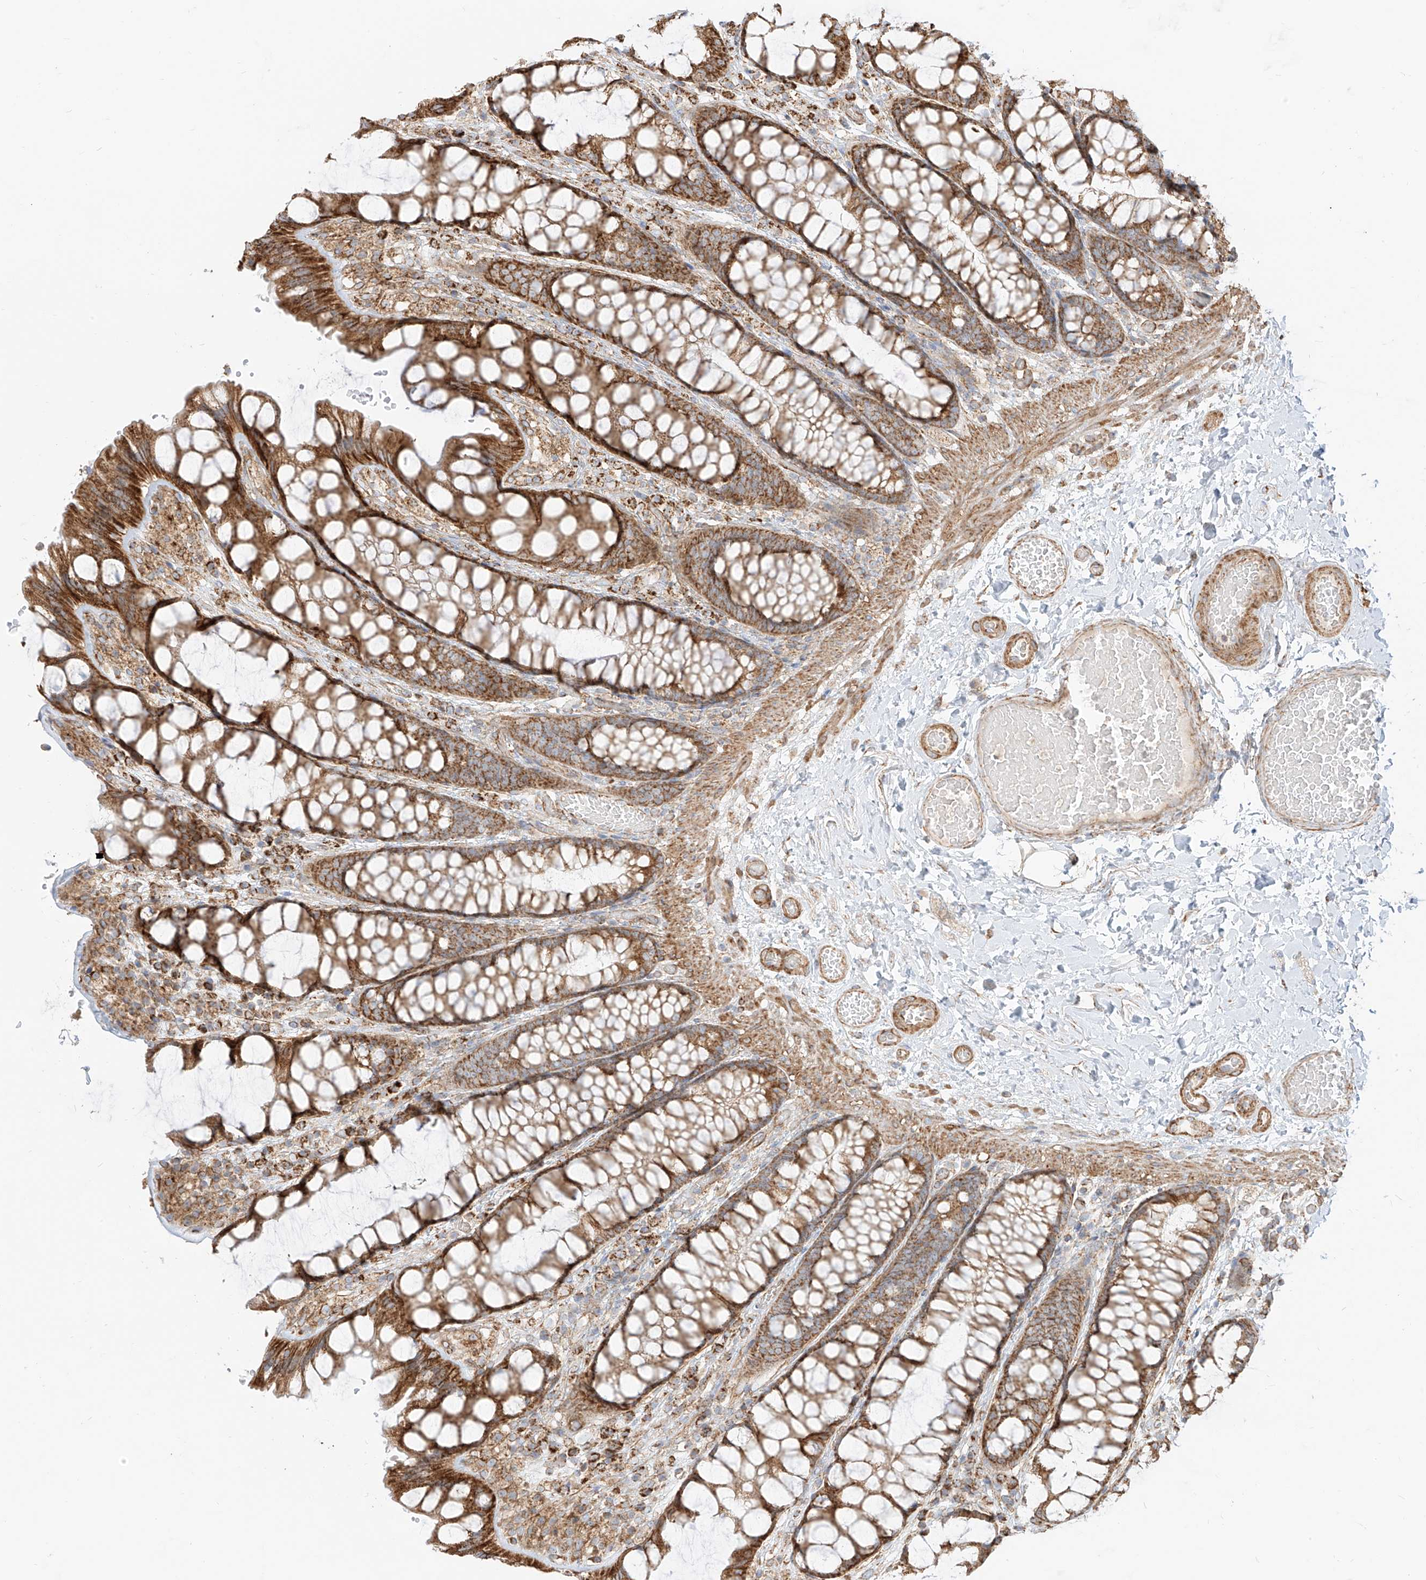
{"staining": {"intensity": "moderate", "quantity": "25%-75%", "location": "cytoplasmic/membranous"}, "tissue": "colon", "cell_type": "Endothelial cells", "image_type": "normal", "snomed": [{"axis": "morphology", "description": "Normal tissue, NOS"}, {"axis": "topography", "description": "Colon"}], "caption": "IHC image of unremarkable colon: human colon stained using immunohistochemistry (IHC) displays medium levels of moderate protein expression localized specifically in the cytoplasmic/membranous of endothelial cells, appearing as a cytoplasmic/membranous brown color.", "gene": "PLCL1", "patient": {"sex": "male", "age": 47}}